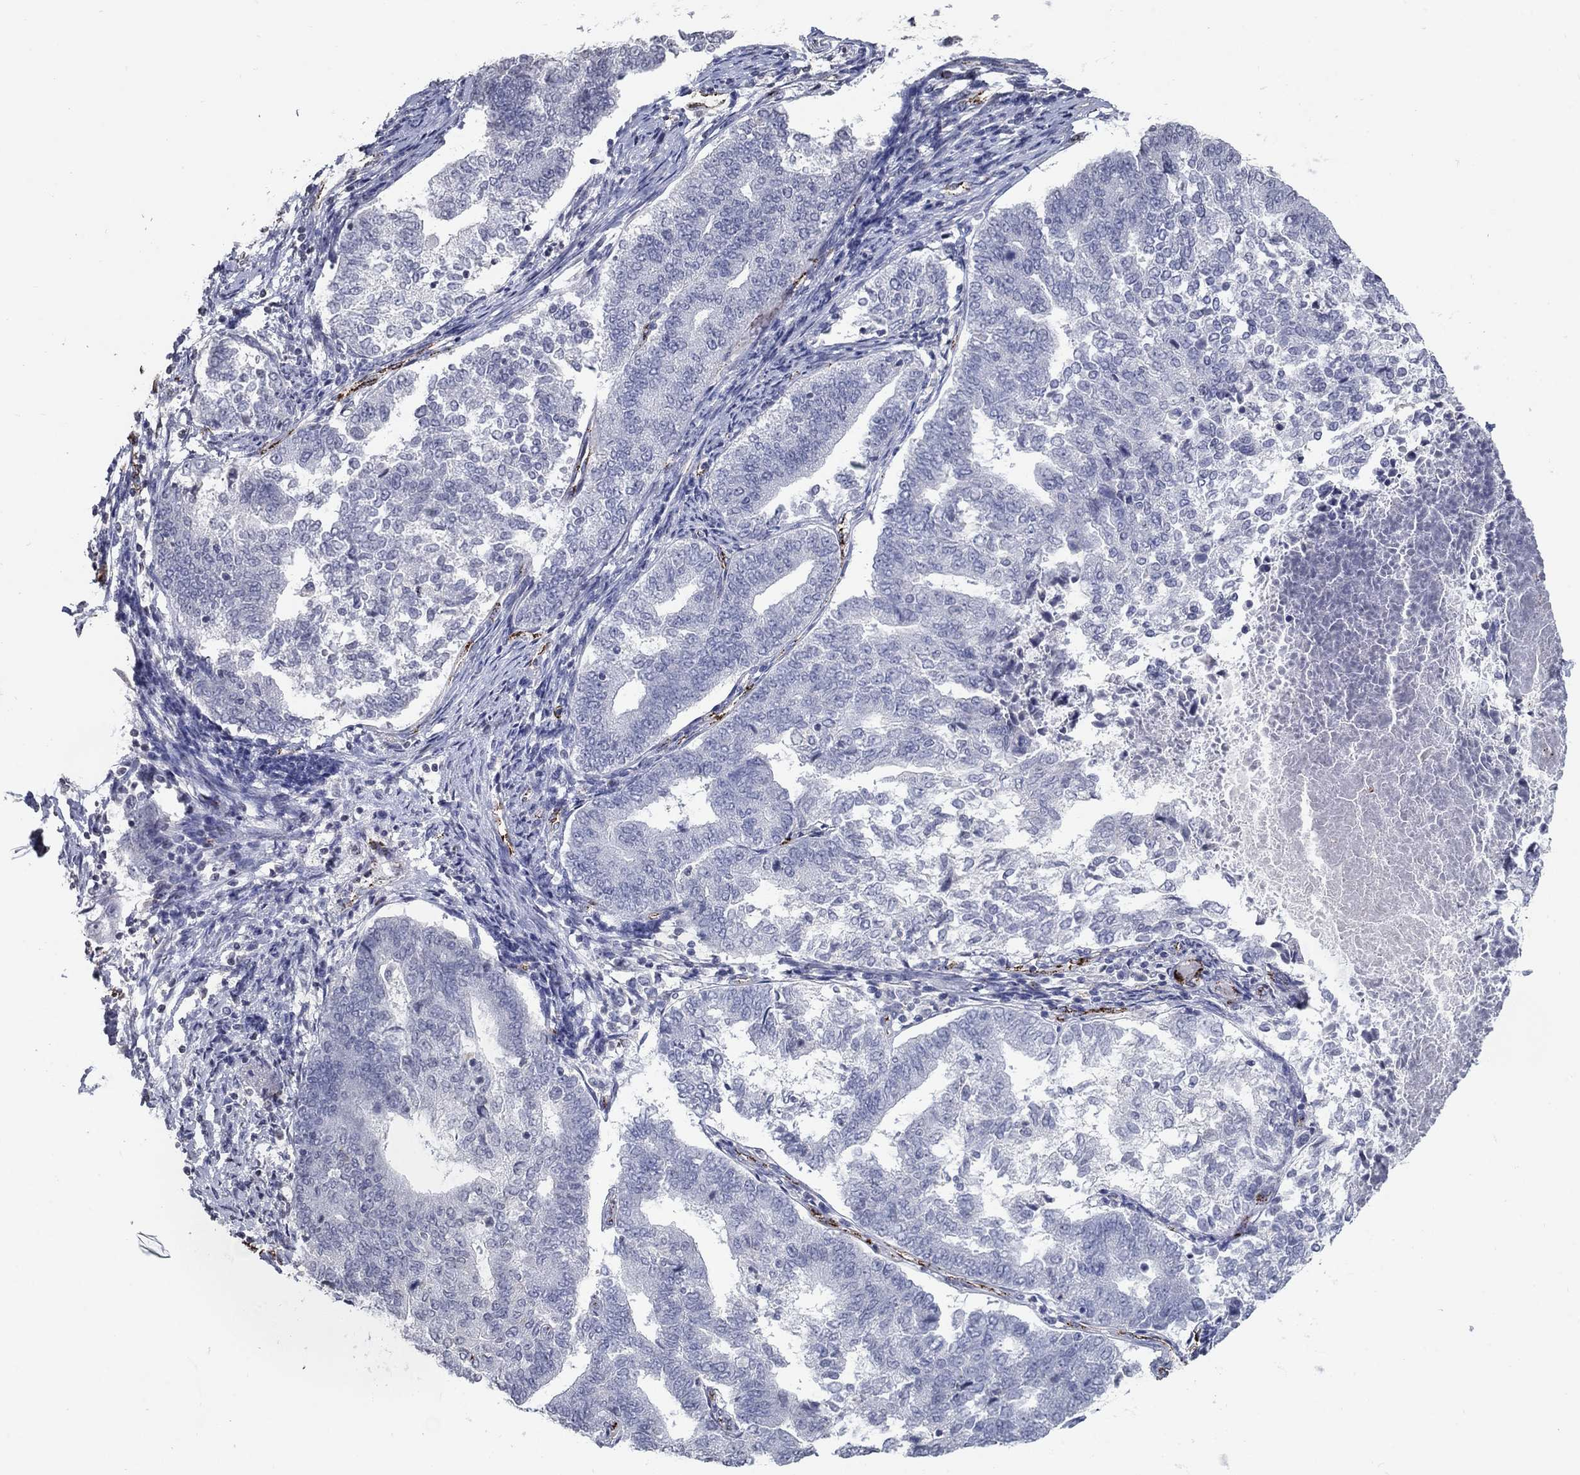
{"staining": {"intensity": "negative", "quantity": "none", "location": "none"}, "tissue": "endometrial cancer", "cell_type": "Tumor cells", "image_type": "cancer", "snomed": [{"axis": "morphology", "description": "Adenocarcinoma, NOS"}, {"axis": "topography", "description": "Endometrium"}], "caption": "Immunohistochemistry histopathology image of neoplastic tissue: human endometrial cancer stained with DAB (3,3'-diaminobenzidine) displays no significant protein staining in tumor cells. (Immunohistochemistry, brightfield microscopy, high magnification).", "gene": "TINAG", "patient": {"sex": "female", "age": 65}}